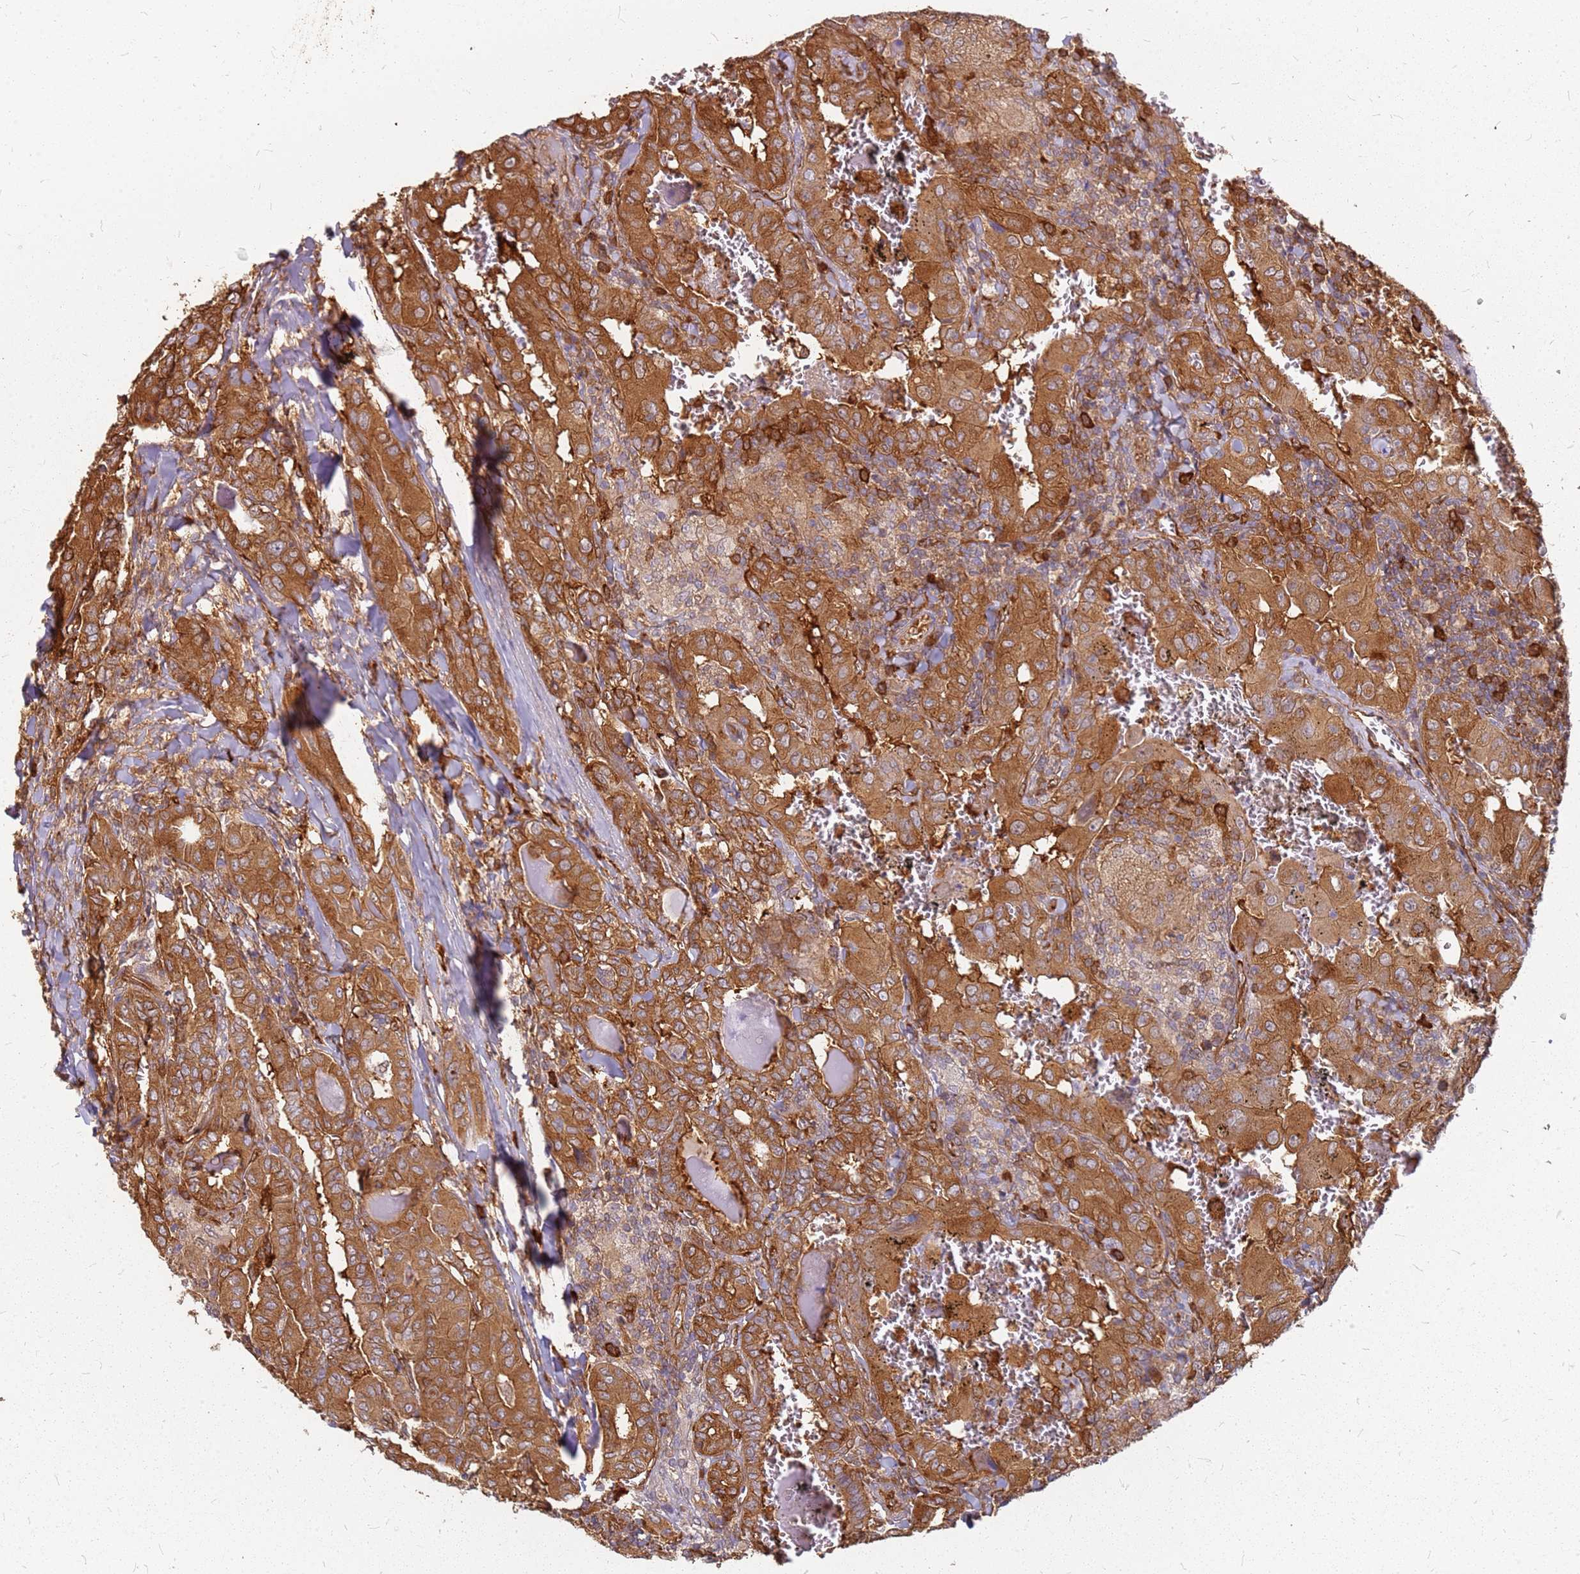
{"staining": {"intensity": "strong", "quantity": ">75%", "location": "cytoplasmic/membranous"}, "tissue": "thyroid cancer", "cell_type": "Tumor cells", "image_type": "cancer", "snomed": [{"axis": "morphology", "description": "Papillary adenocarcinoma, NOS"}, {"axis": "topography", "description": "Thyroid gland"}], "caption": "Immunohistochemistry micrograph of thyroid cancer (papillary adenocarcinoma) stained for a protein (brown), which displays high levels of strong cytoplasmic/membranous positivity in approximately >75% of tumor cells.", "gene": "HDX", "patient": {"sex": "female", "age": 72}}